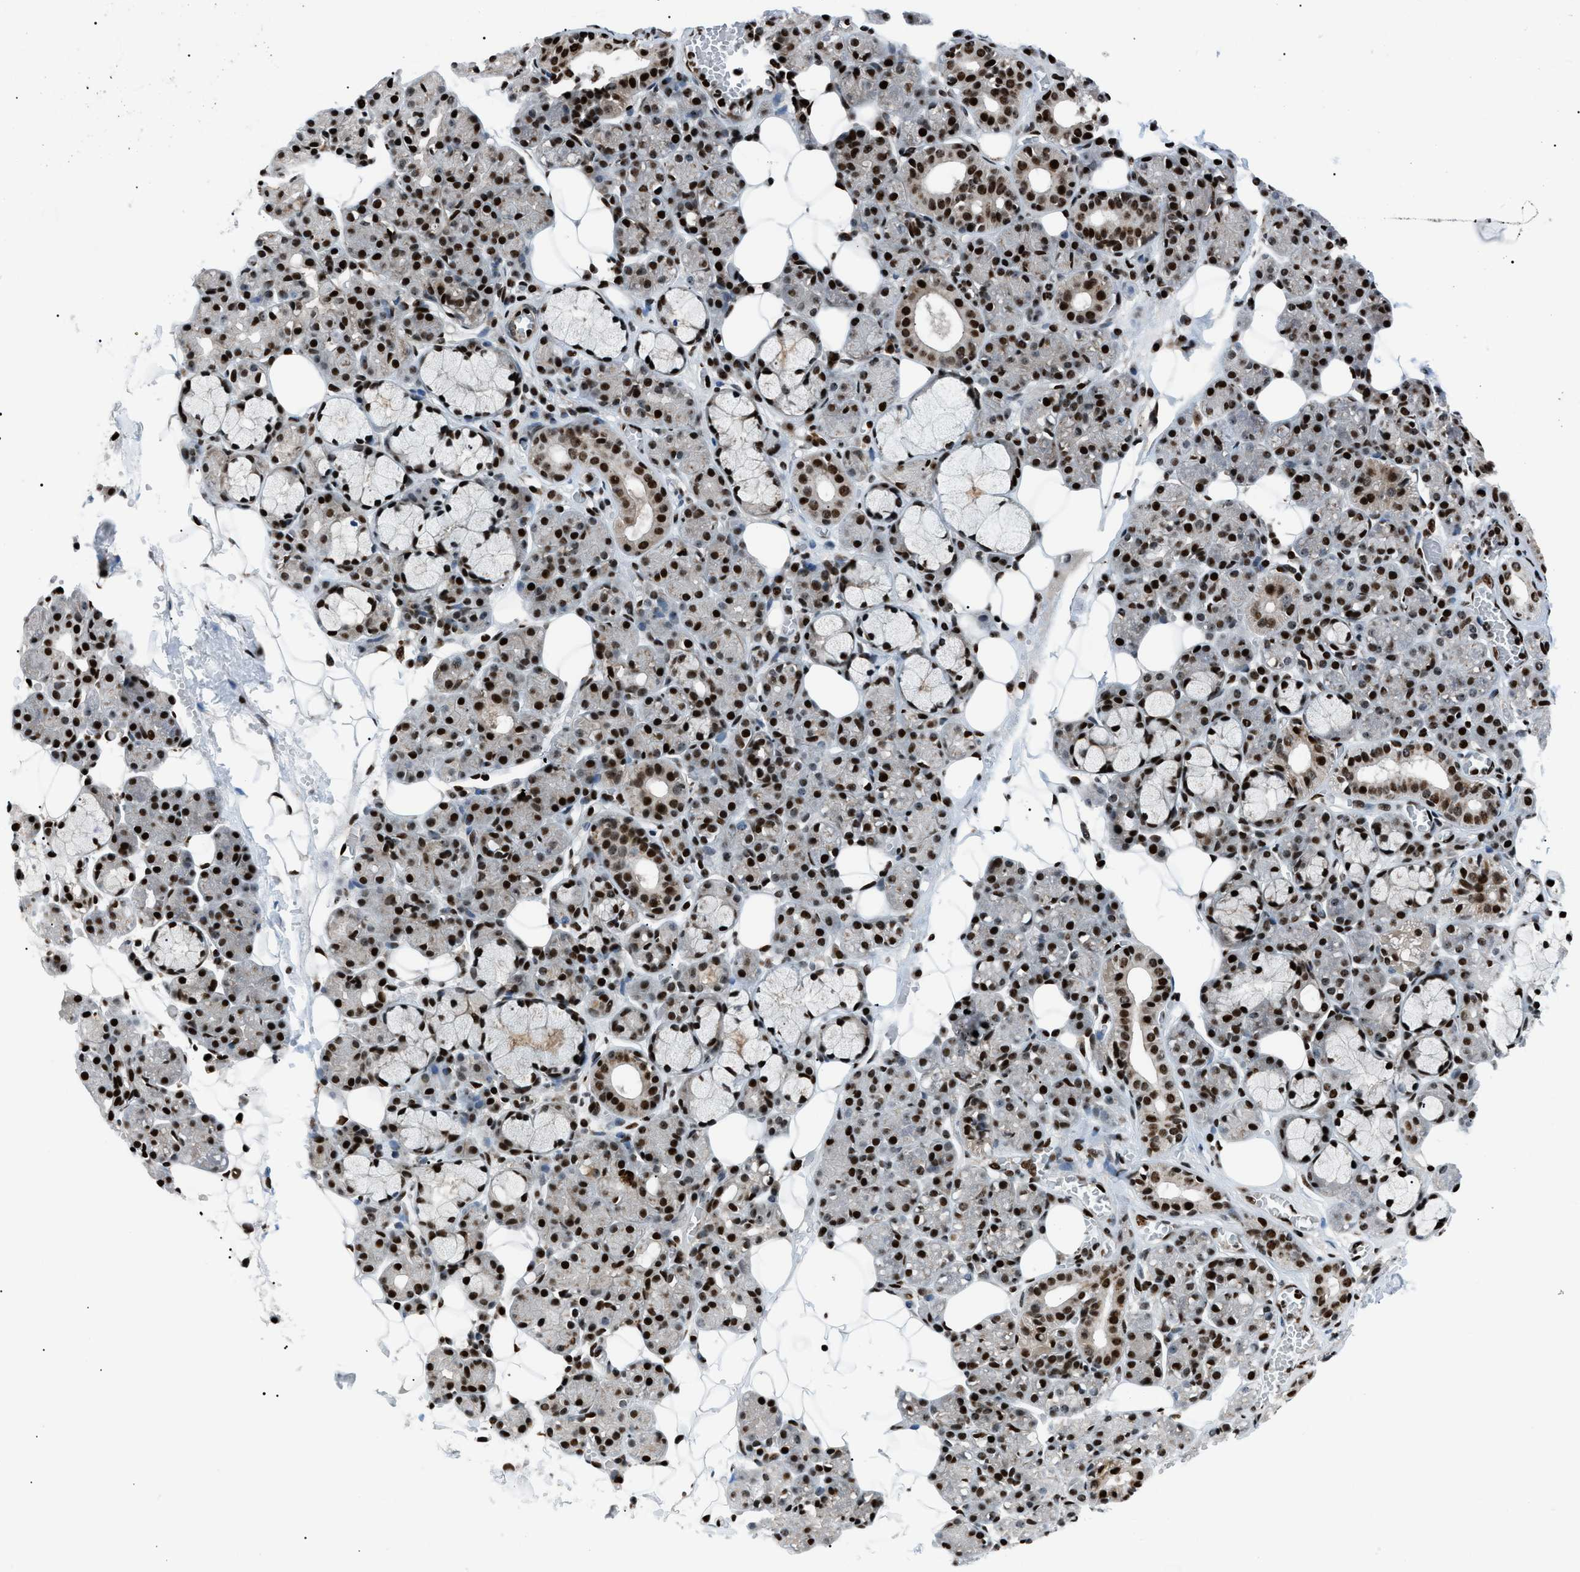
{"staining": {"intensity": "strong", "quantity": ">75%", "location": "nuclear"}, "tissue": "salivary gland", "cell_type": "Glandular cells", "image_type": "normal", "snomed": [{"axis": "morphology", "description": "Normal tissue, NOS"}, {"axis": "topography", "description": "Salivary gland"}], "caption": "The micrograph demonstrates staining of benign salivary gland, revealing strong nuclear protein staining (brown color) within glandular cells.", "gene": "PRKX", "patient": {"sex": "male", "age": 63}}